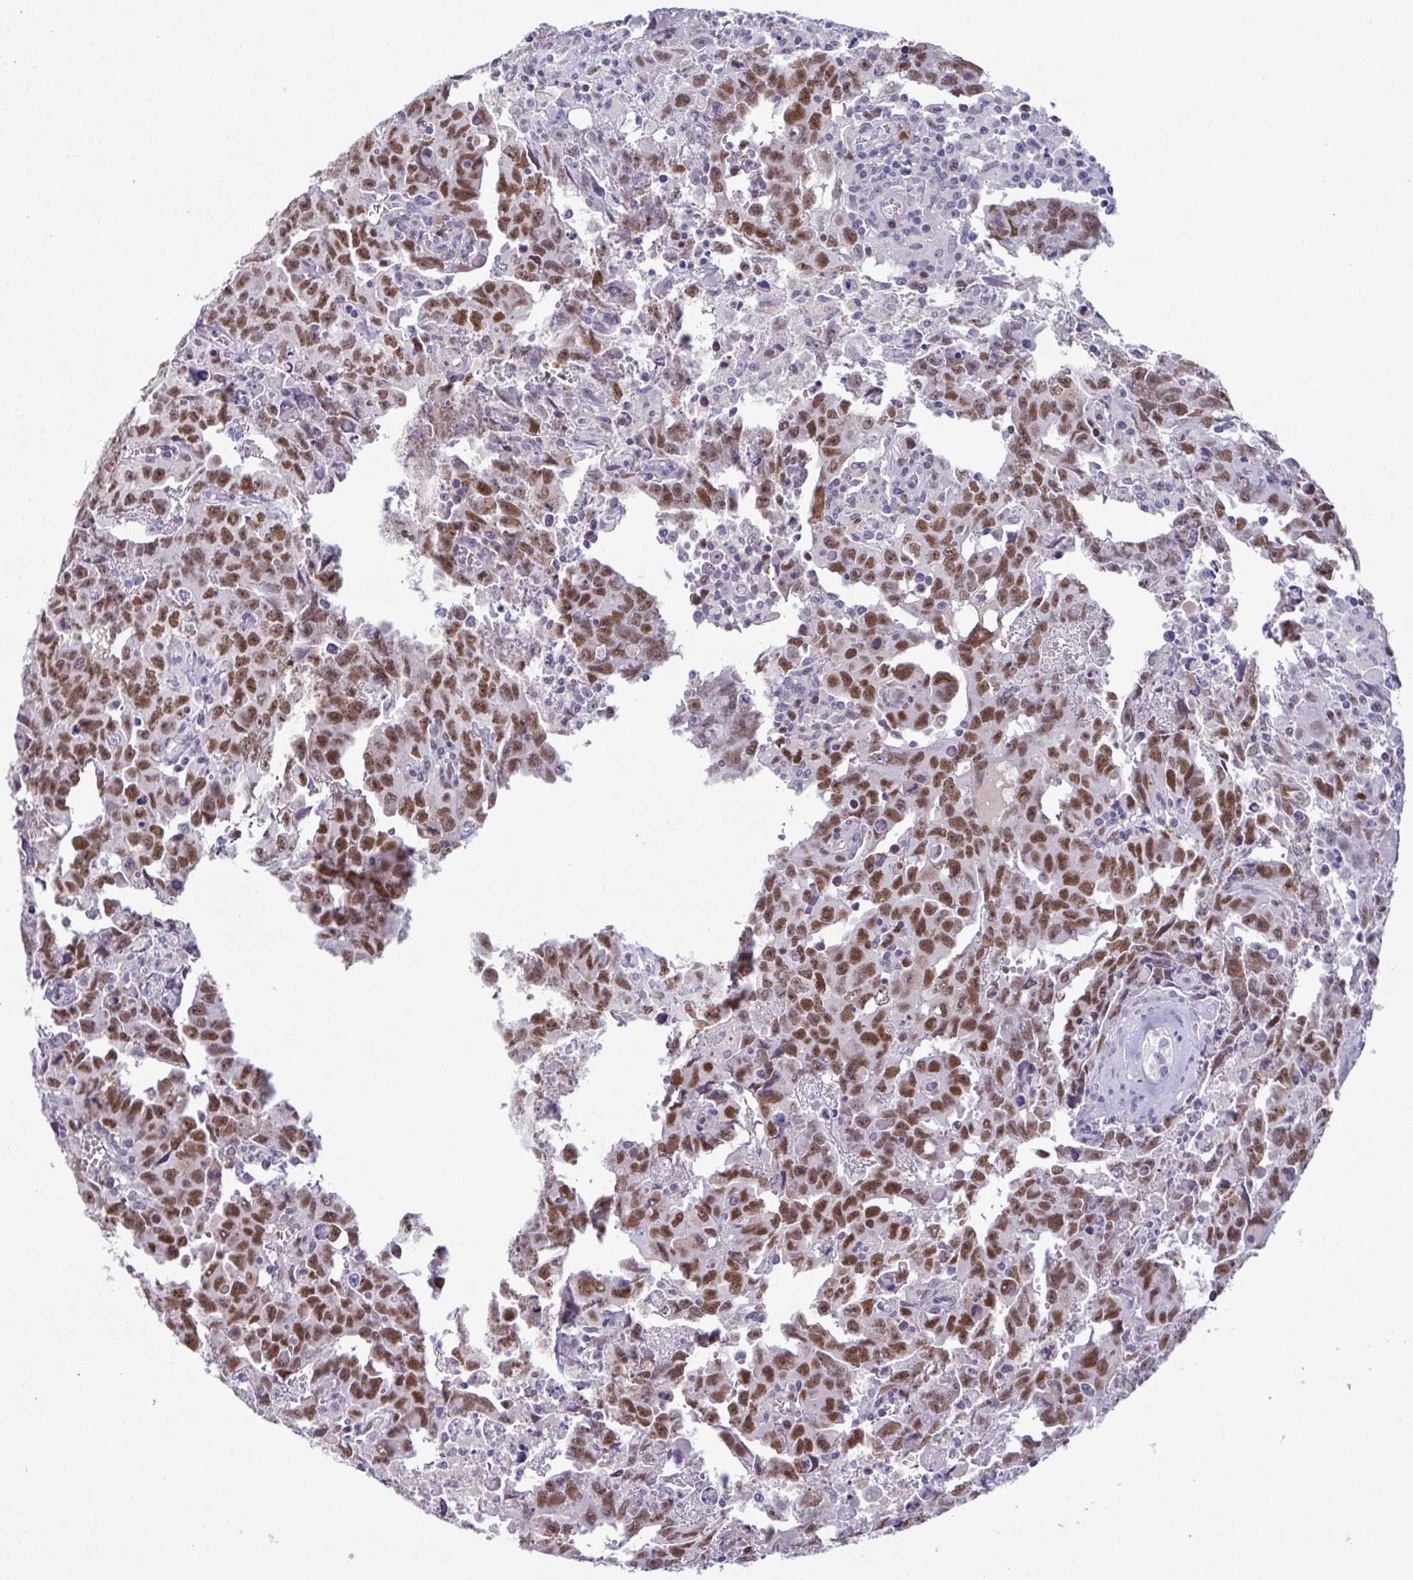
{"staining": {"intensity": "moderate", "quantity": ">75%", "location": "nuclear"}, "tissue": "testis cancer", "cell_type": "Tumor cells", "image_type": "cancer", "snomed": [{"axis": "morphology", "description": "Carcinoma, Embryonal, NOS"}, {"axis": "topography", "description": "Testis"}], "caption": "The micrograph shows staining of embryonal carcinoma (testis), revealing moderate nuclear protein staining (brown color) within tumor cells. (DAB IHC, brown staining for protein, blue staining for nuclei).", "gene": "TIPIN", "patient": {"sex": "male", "age": 22}}